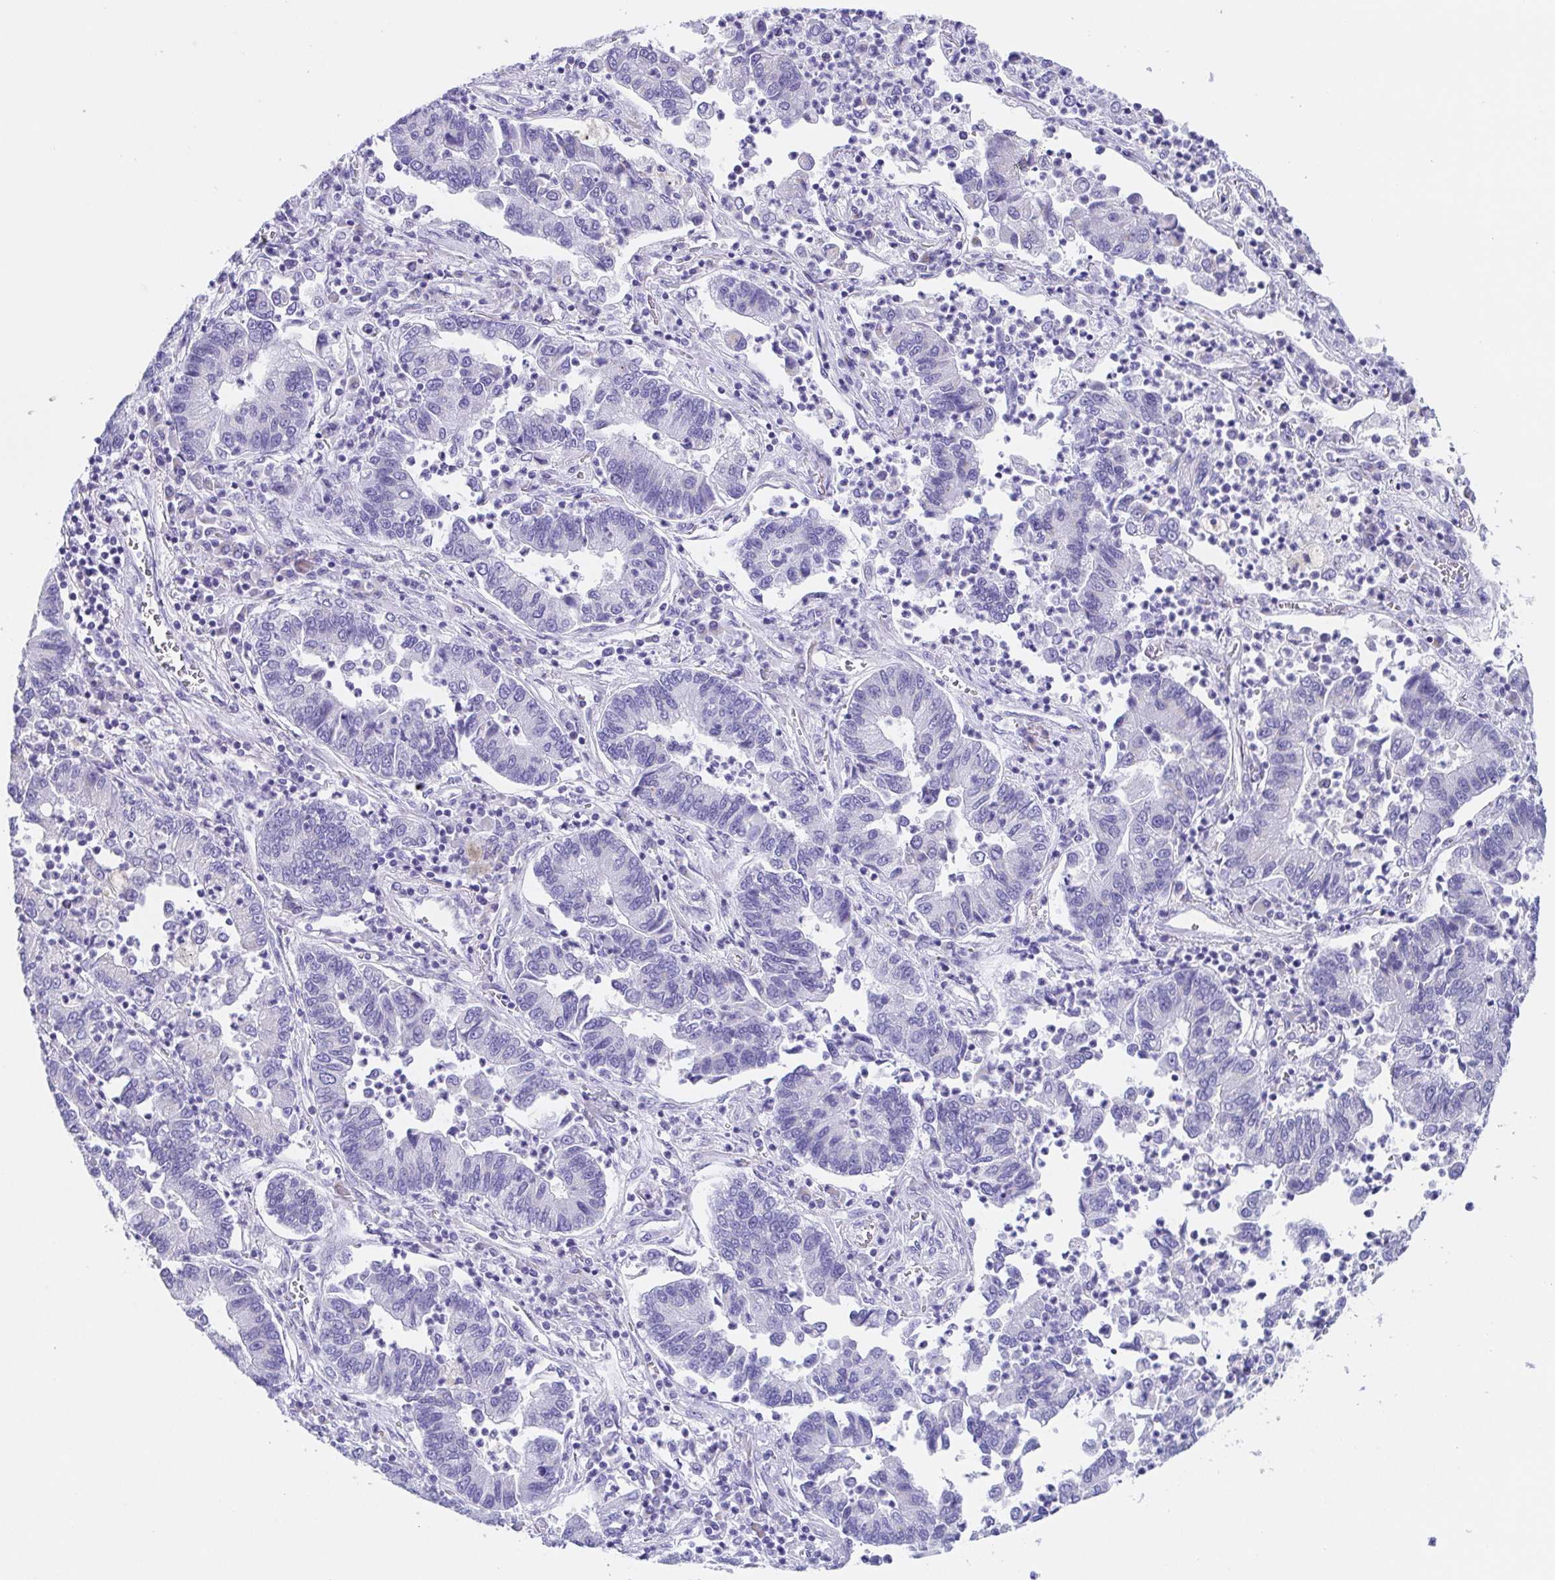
{"staining": {"intensity": "negative", "quantity": "none", "location": "none"}, "tissue": "lung cancer", "cell_type": "Tumor cells", "image_type": "cancer", "snomed": [{"axis": "morphology", "description": "Adenocarcinoma, NOS"}, {"axis": "topography", "description": "Lung"}], "caption": "Tumor cells are negative for protein expression in human lung cancer (adenocarcinoma). Brightfield microscopy of immunohistochemistry (IHC) stained with DAB (3,3'-diaminobenzidine) (brown) and hematoxylin (blue), captured at high magnification.", "gene": "SCG3", "patient": {"sex": "female", "age": 57}}